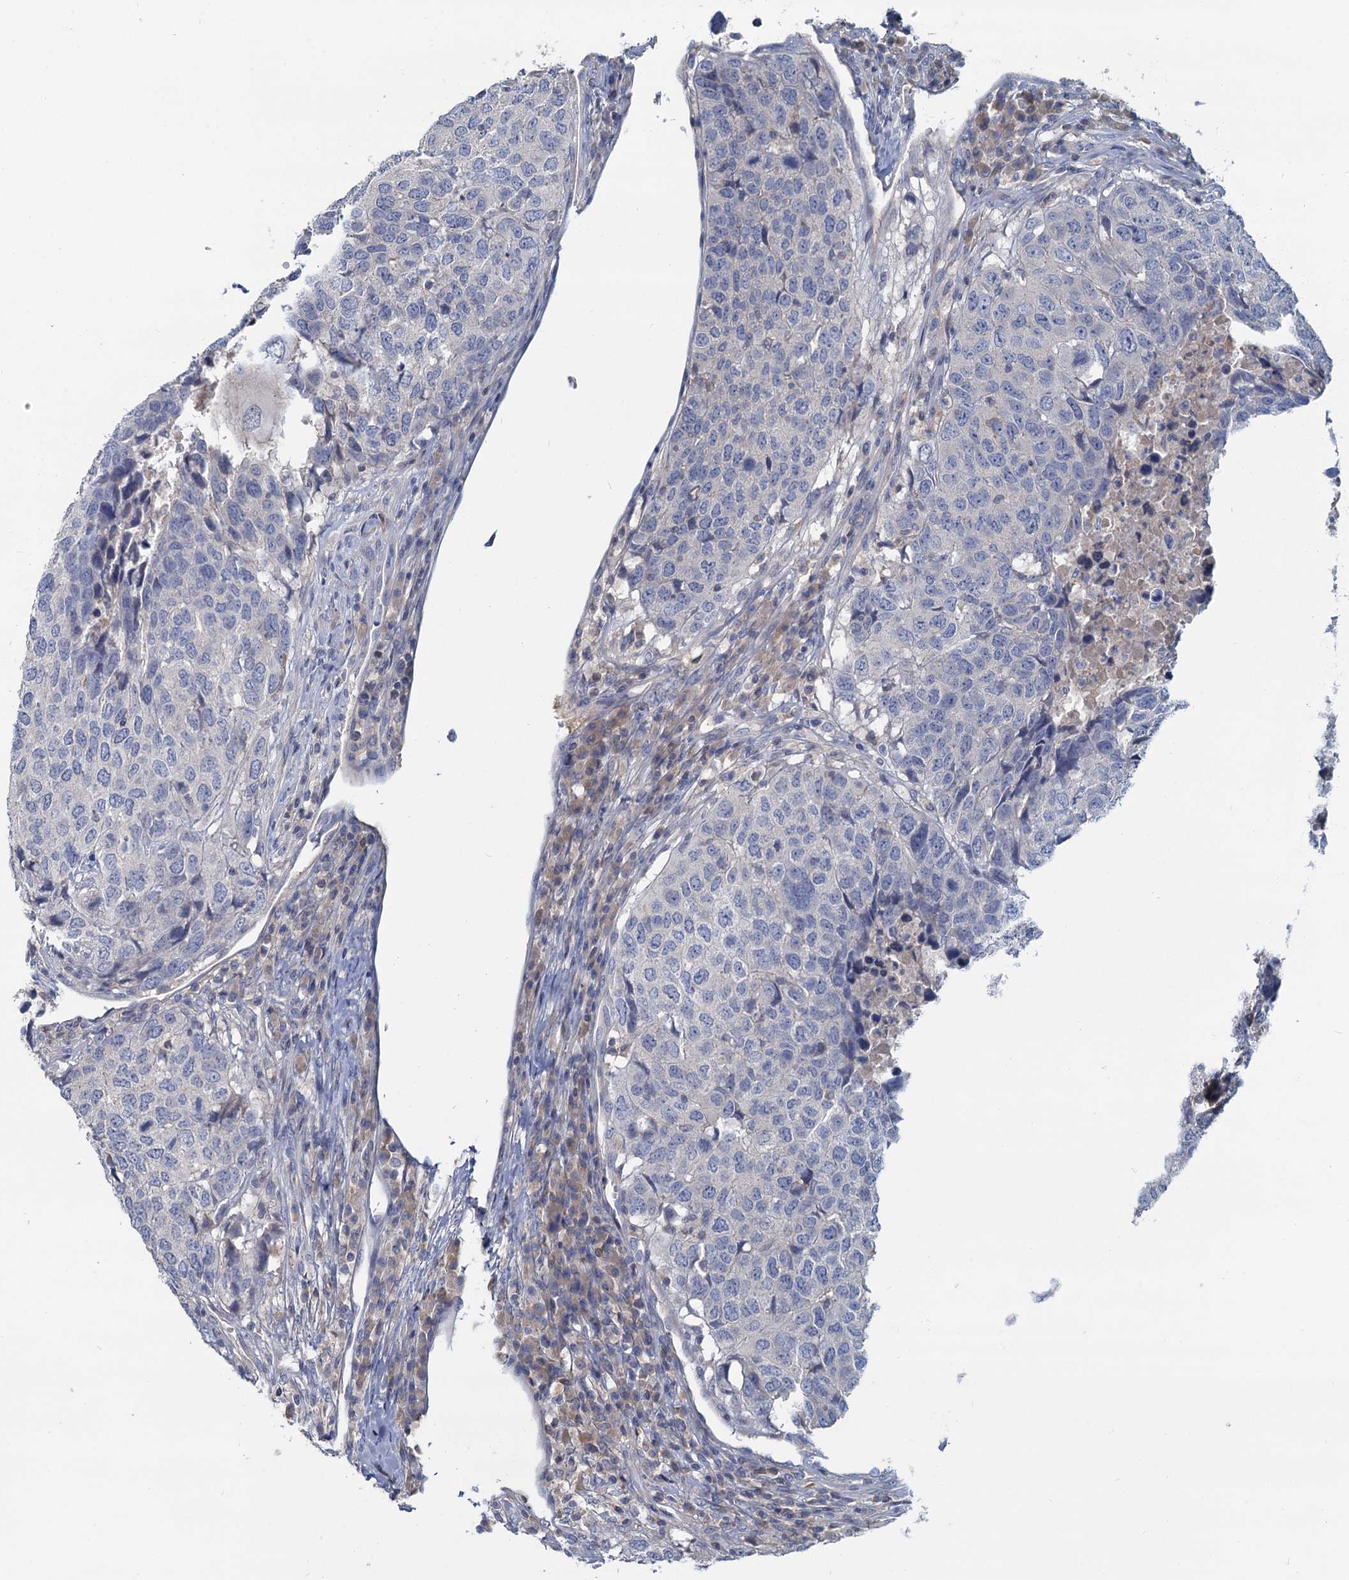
{"staining": {"intensity": "negative", "quantity": "none", "location": "none"}, "tissue": "head and neck cancer", "cell_type": "Tumor cells", "image_type": "cancer", "snomed": [{"axis": "morphology", "description": "Squamous cell carcinoma, NOS"}, {"axis": "topography", "description": "Head-Neck"}], "caption": "This is a micrograph of immunohistochemistry staining of squamous cell carcinoma (head and neck), which shows no expression in tumor cells. (Stains: DAB immunohistochemistry (IHC) with hematoxylin counter stain, Microscopy: brightfield microscopy at high magnification).", "gene": "ACSM3", "patient": {"sex": "male", "age": 66}}